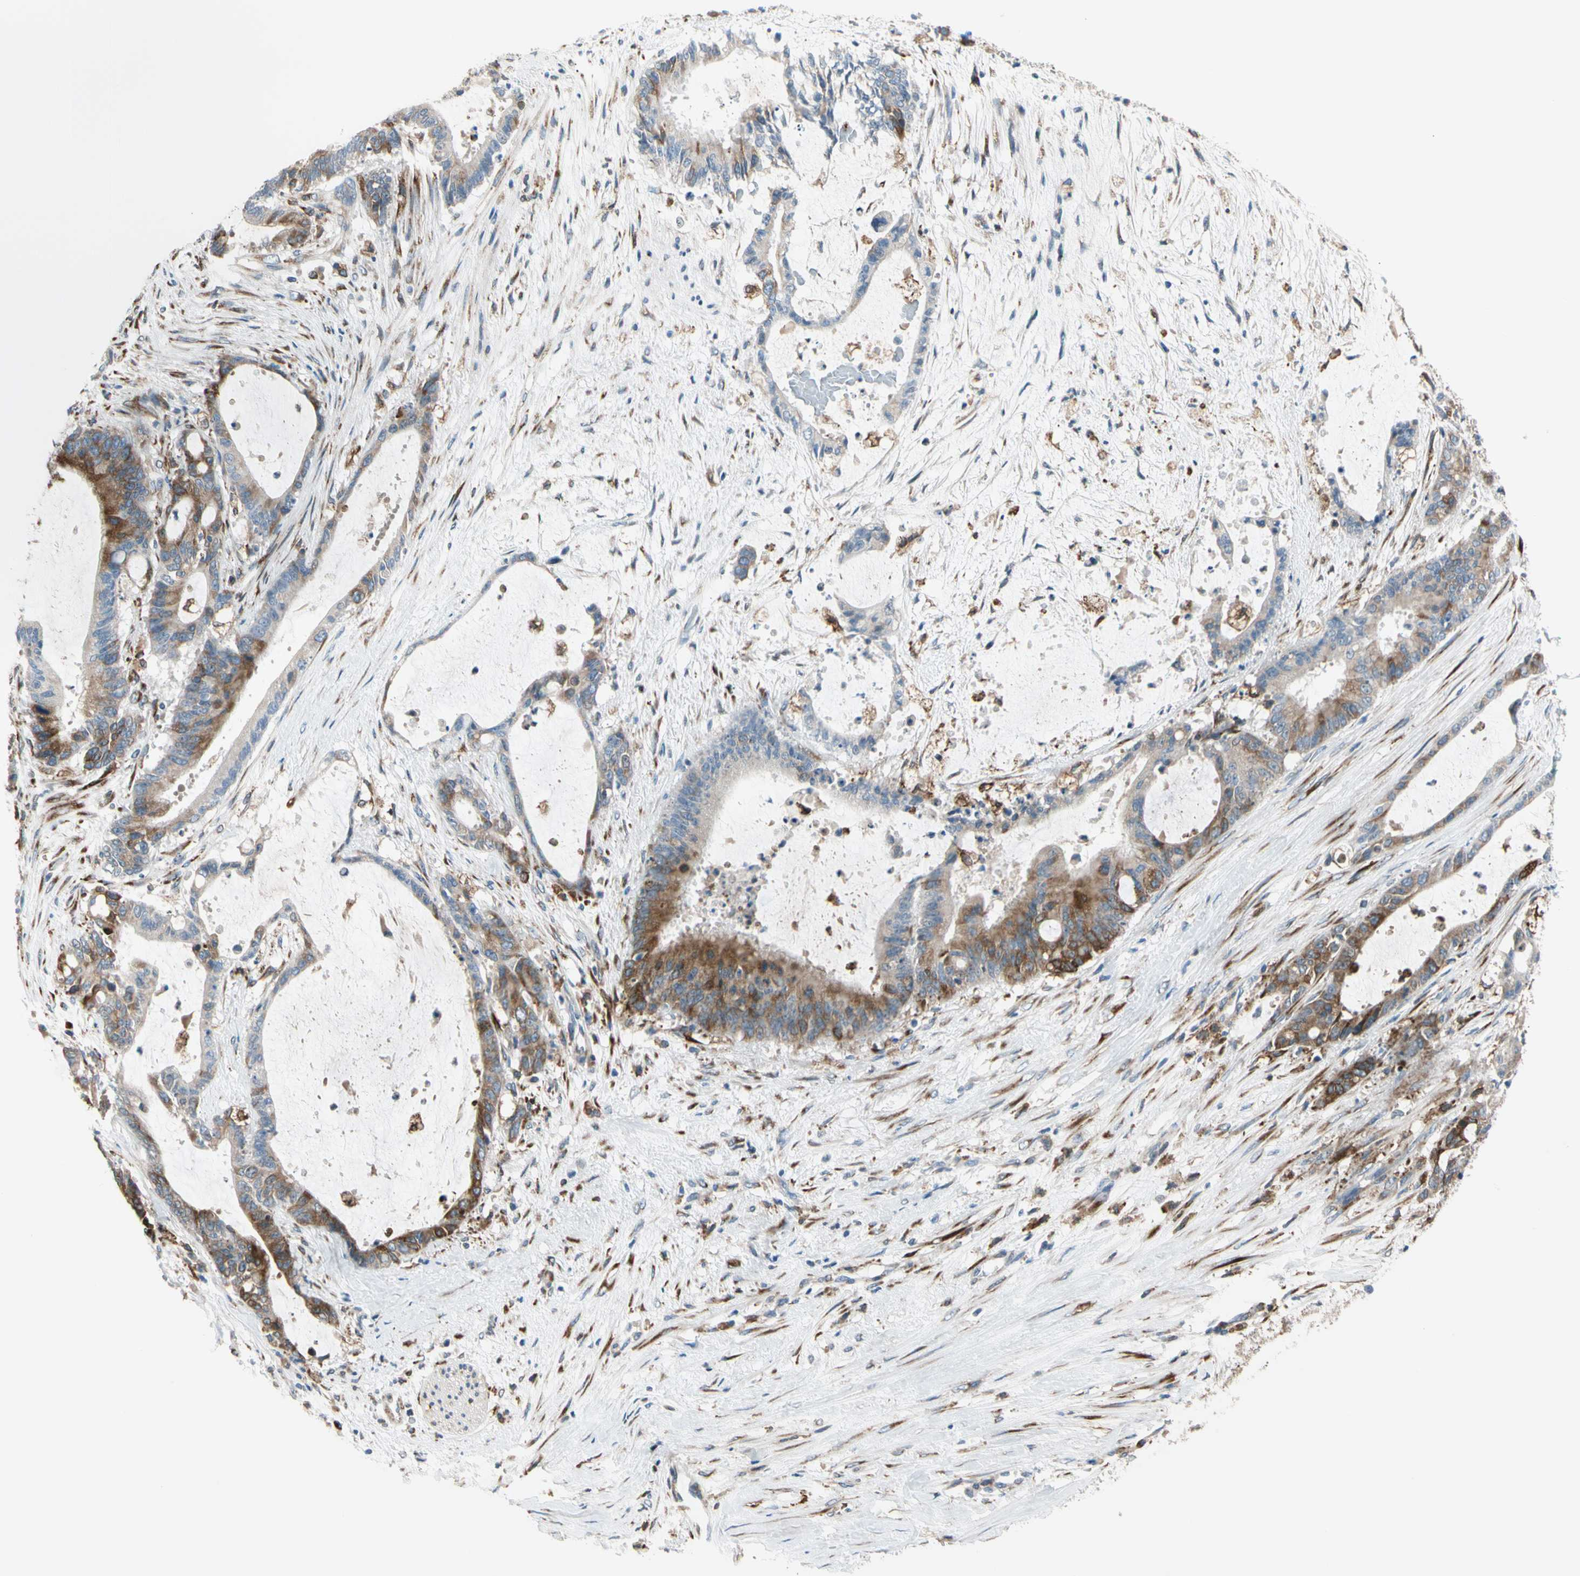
{"staining": {"intensity": "strong", "quantity": "25%-75%", "location": "cytoplasmic/membranous"}, "tissue": "liver cancer", "cell_type": "Tumor cells", "image_type": "cancer", "snomed": [{"axis": "morphology", "description": "Cholangiocarcinoma"}, {"axis": "topography", "description": "Liver"}], "caption": "Immunohistochemical staining of liver cancer shows strong cytoplasmic/membranous protein staining in about 25%-75% of tumor cells.", "gene": "LRPAP1", "patient": {"sex": "female", "age": 73}}